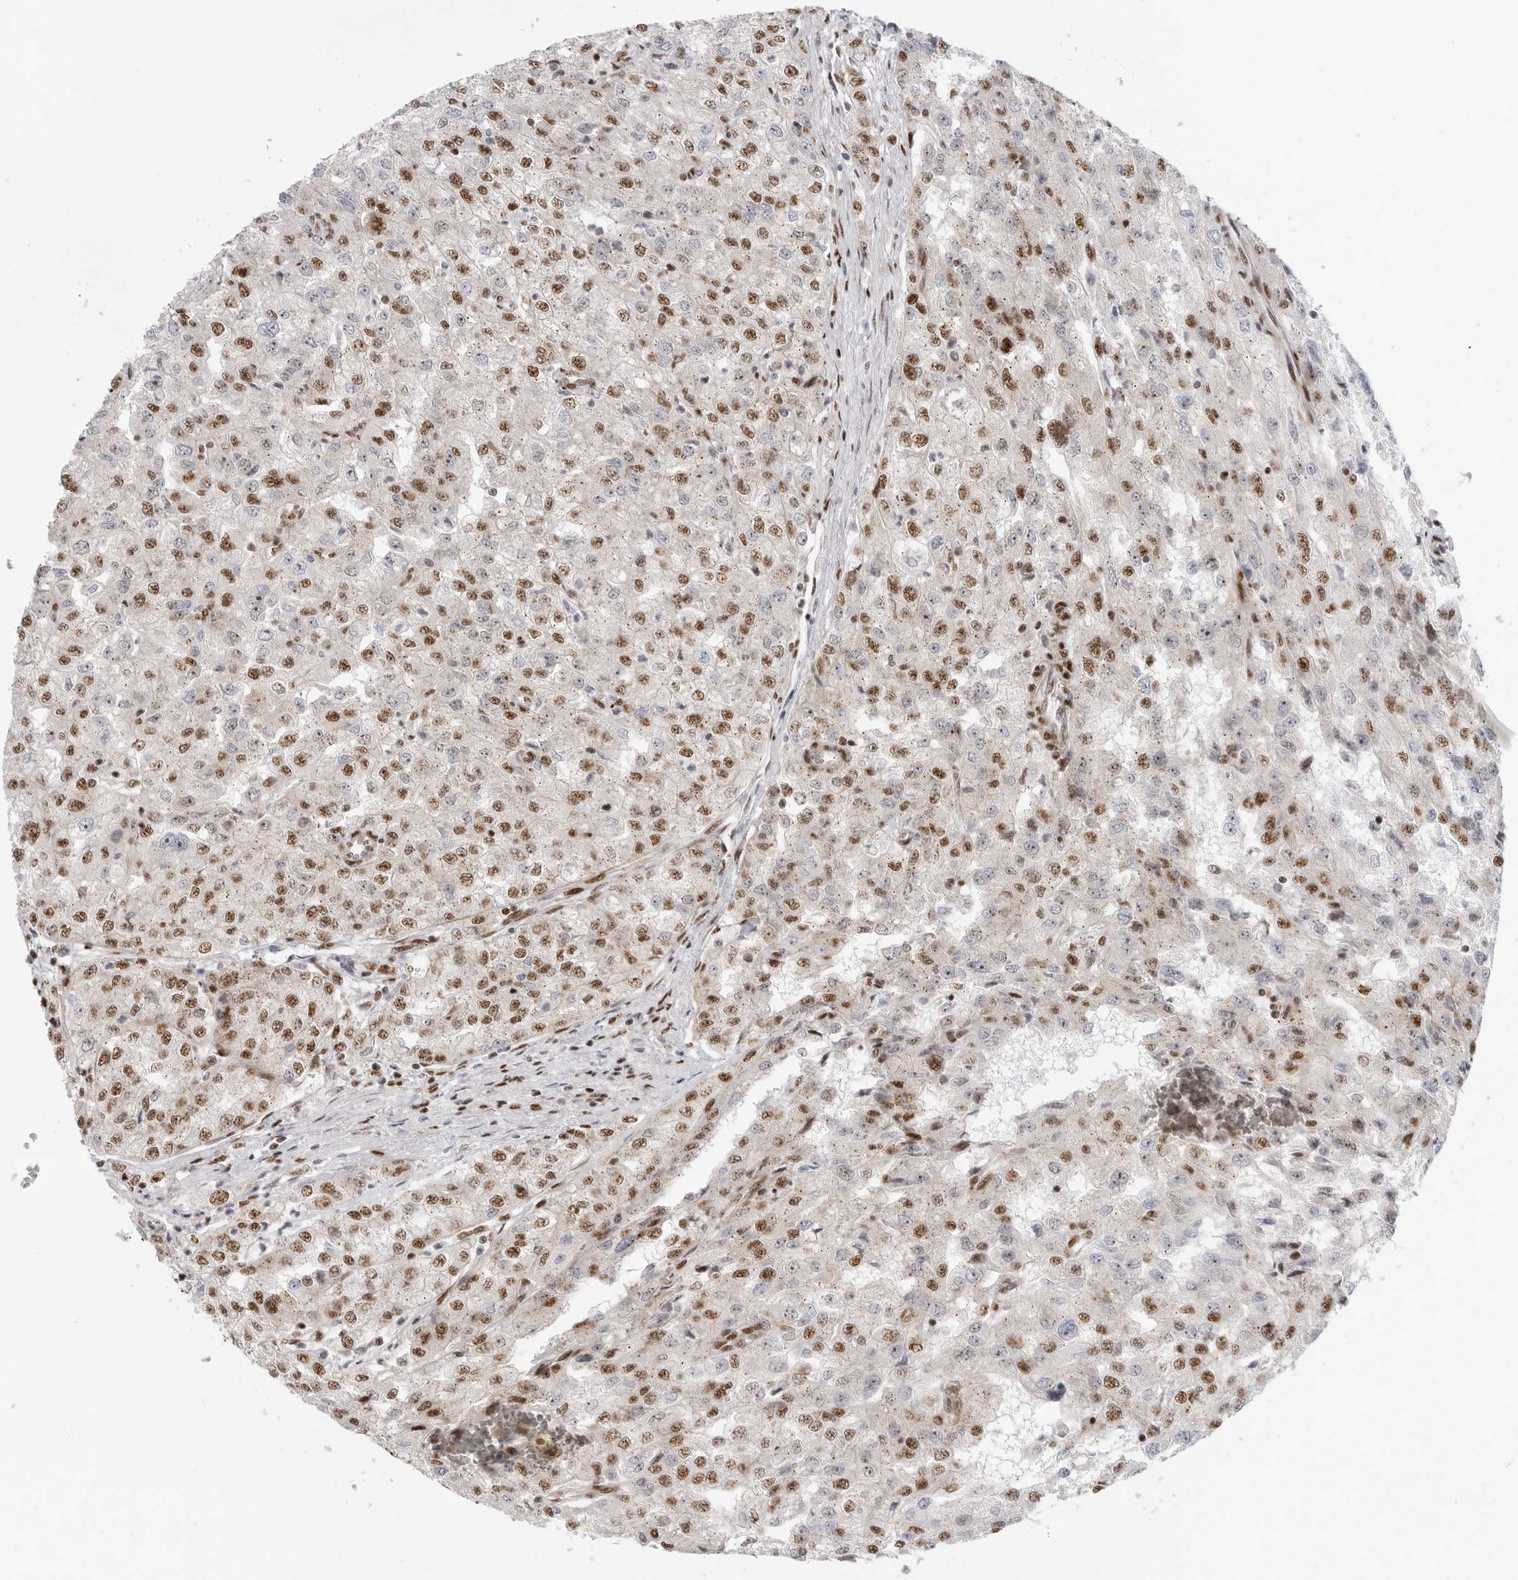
{"staining": {"intensity": "strong", "quantity": "25%-75%", "location": "nuclear"}, "tissue": "renal cancer", "cell_type": "Tumor cells", "image_type": "cancer", "snomed": [{"axis": "morphology", "description": "Adenocarcinoma, NOS"}, {"axis": "topography", "description": "Kidney"}], "caption": "This image demonstrates renal cancer (adenocarcinoma) stained with immunohistochemistry to label a protein in brown. The nuclear of tumor cells show strong positivity for the protein. Nuclei are counter-stained blue.", "gene": "GPATCH2", "patient": {"sex": "female", "age": 54}}